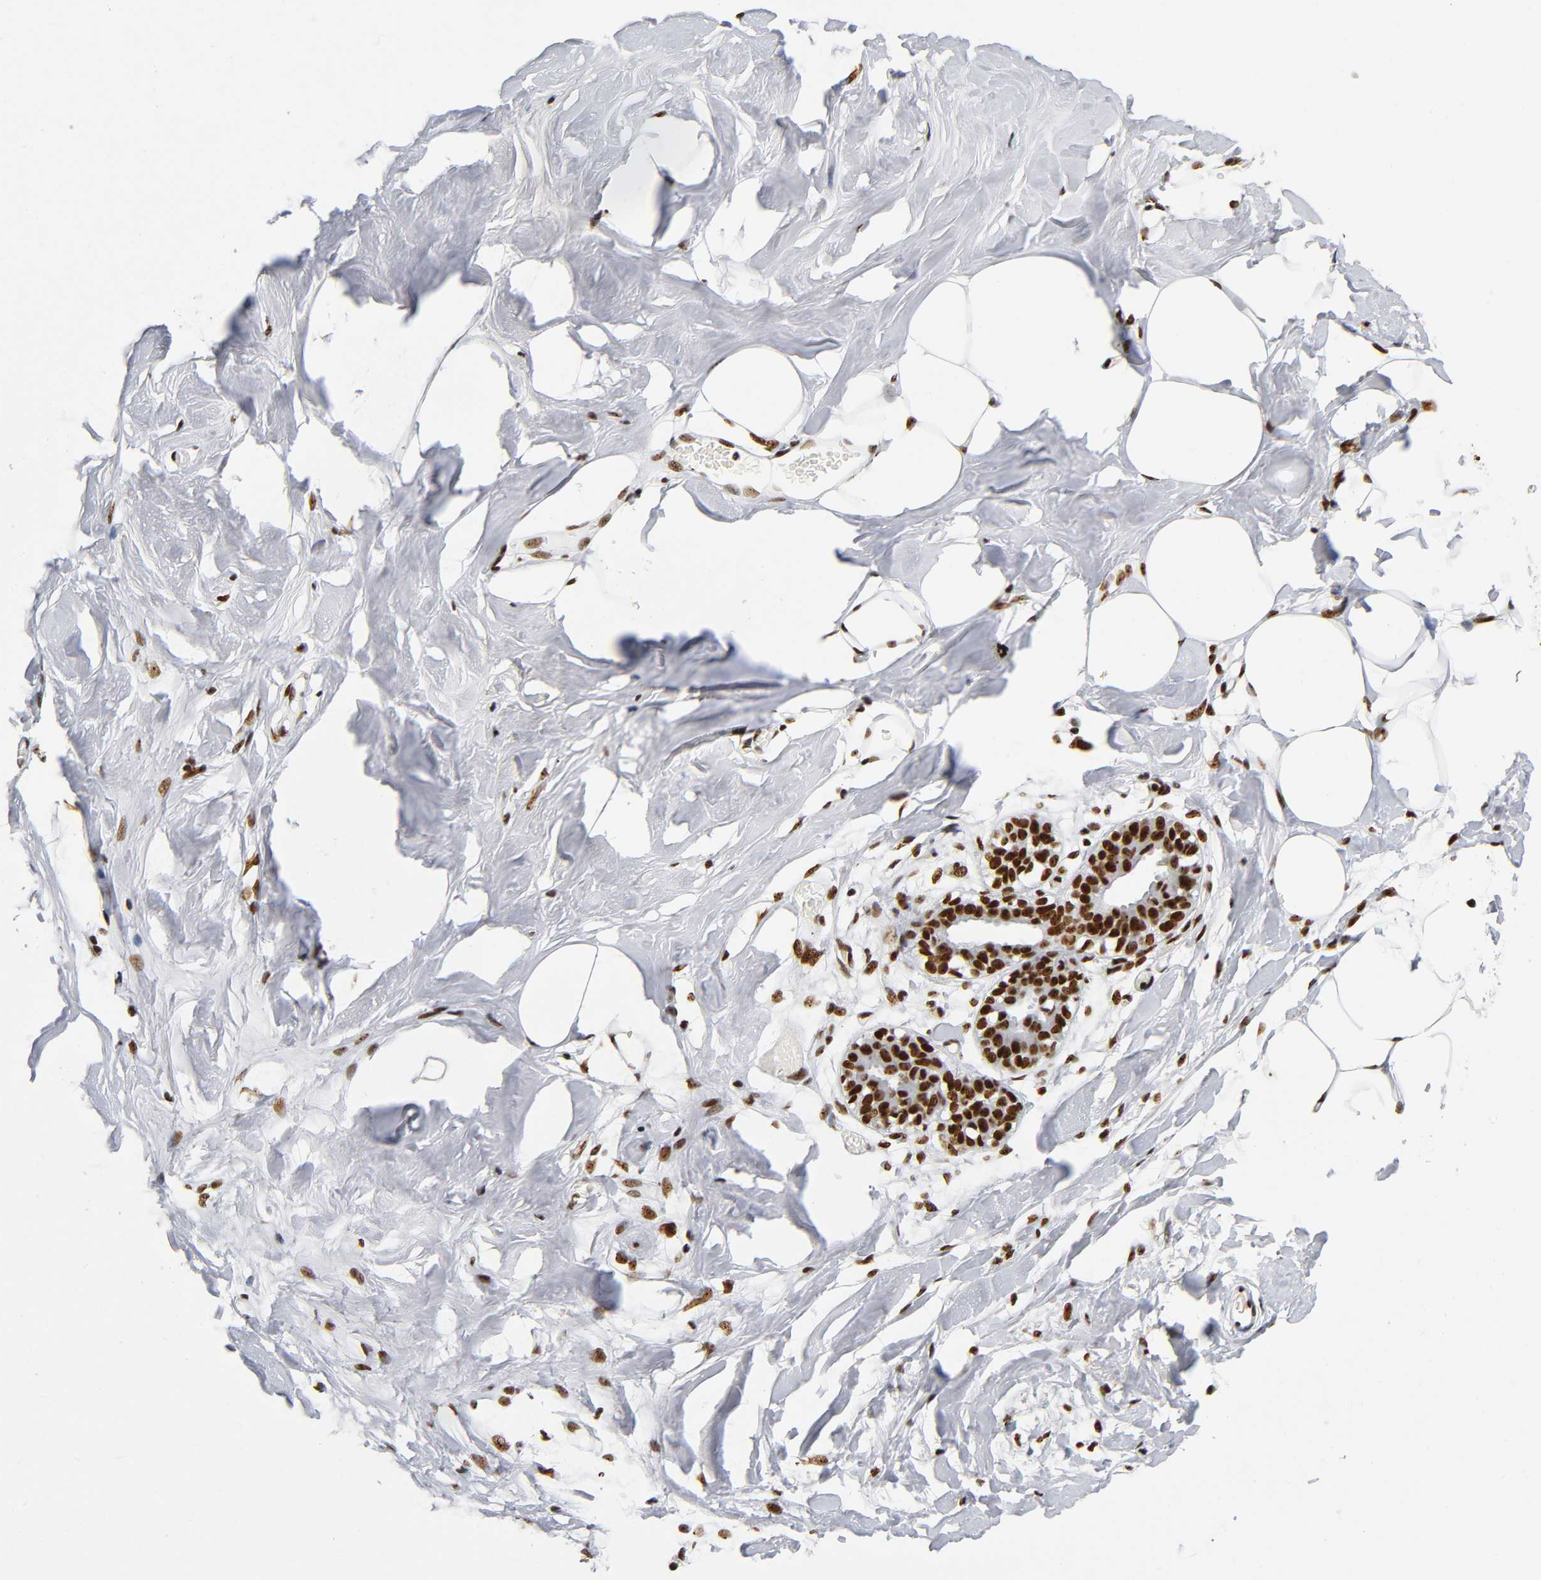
{"staining": {"intensity": "strong", "quantity": ">75%", "location": "nuclear"}, "tissue": "breast", "cell_type": "Adipocytes", "image_type": "normal", "snomed": [{"axis": "morphology", "description": "Normal tissue, NOS"}, {"axis": "topography", "description": "Breast"}, {"axis": "topography", "description": "Adipose tissue"}], "caption": "Immunohistochemical staining of normal human breast shows strong nuclear protein expression in approximately >75% of adipocytes. The protein is stained brown, and the nuclei are stained in blue (DAB (3,3'-diaminobenzidine) IHC with brightfield microscopy, high magnification).", "gene": "UBTF", "patient": {"sex": "female", "age": 25}}